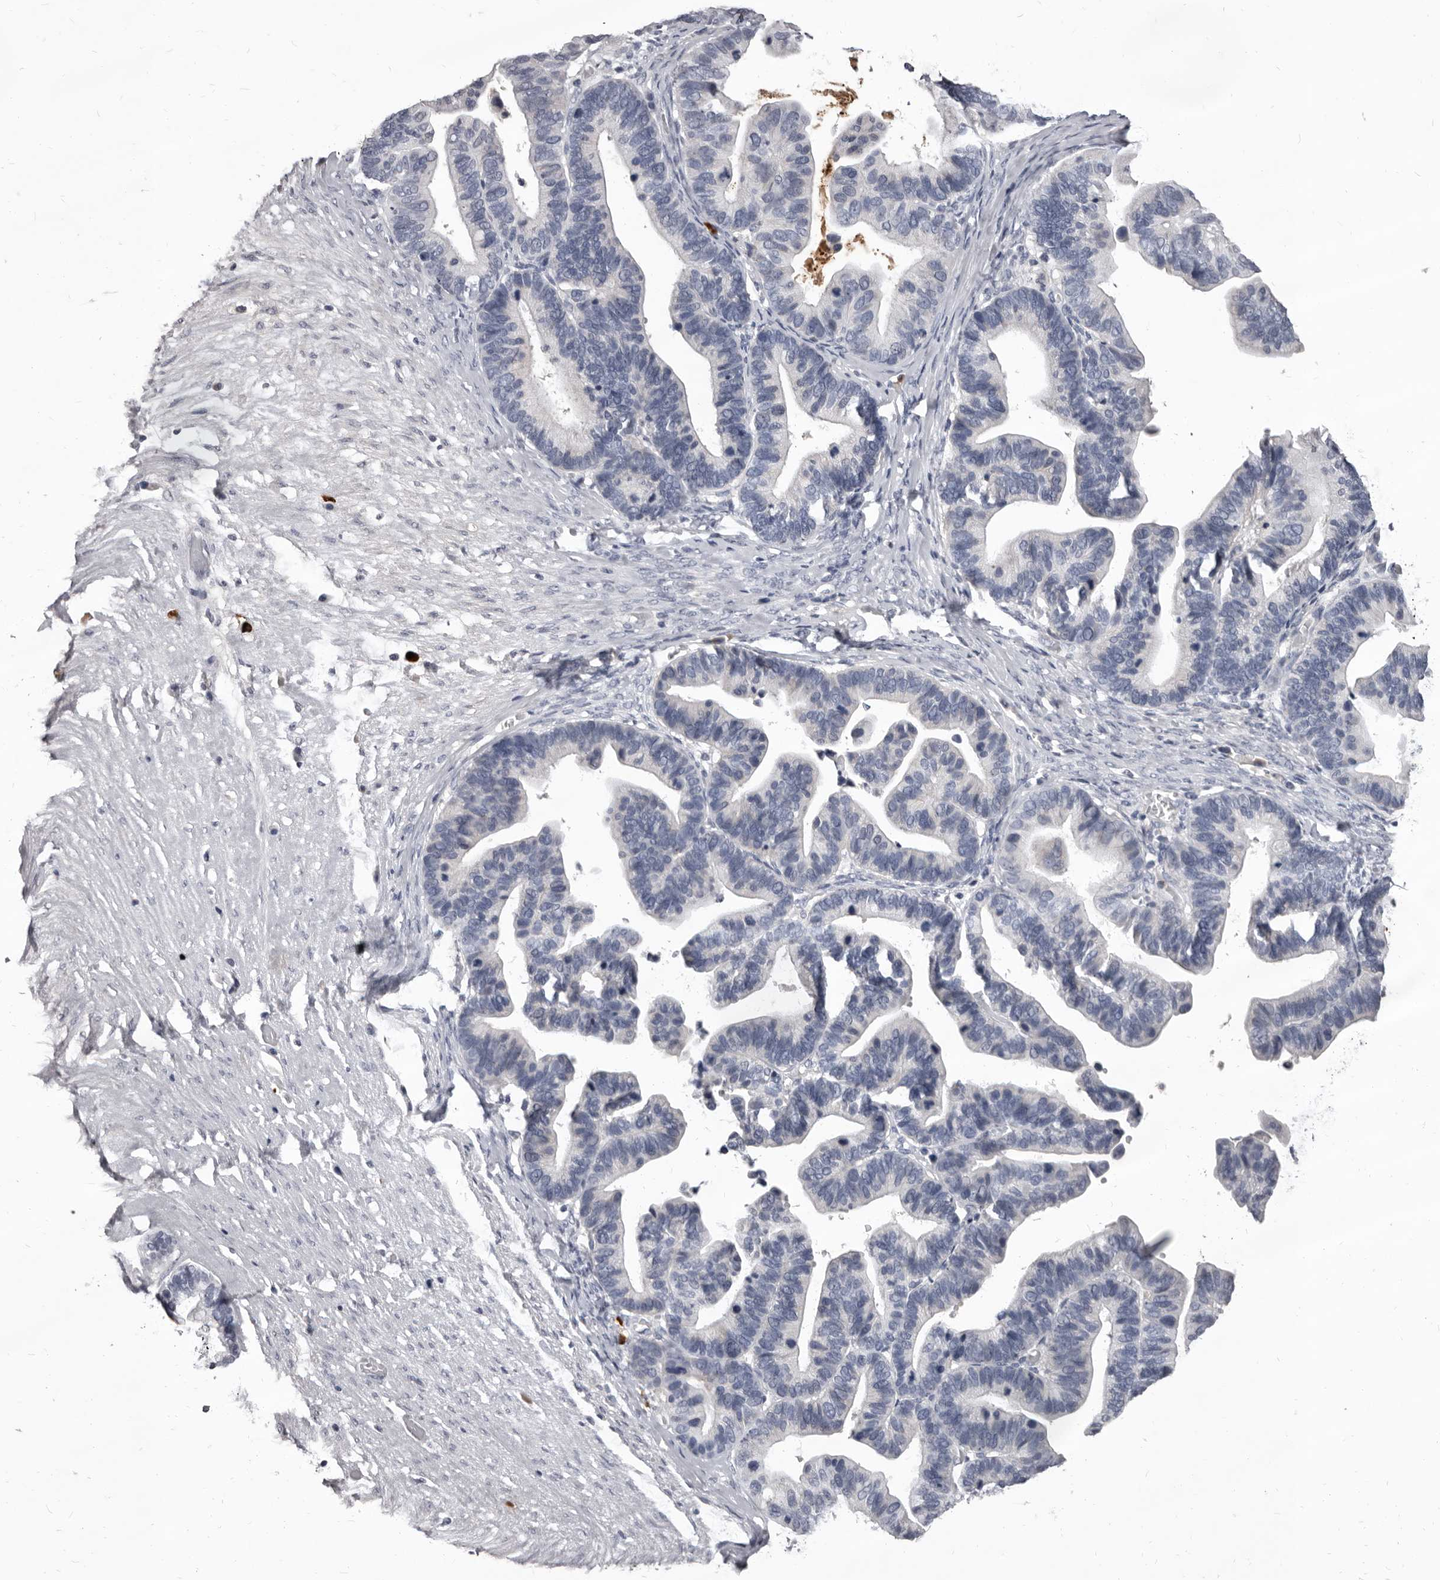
{"staining": {"intensity": "negative", "quantity": "none", "location": "none"}, "tissue": "ovarian cancer", "cell_type": "Tumor cells", "image_type": "cancer", "snomed": [{"axis": "morphology", "description": "Cystadenocarcinoma, serous, NOS"}, {"axis": "topography", "description": "Ovary"}], "caption": "A micrograph of human ovarian serous cystadenocarcinoma is negative for staining in tumor cells. (Brightfield microscopy of DAB (3,3'-diaminobenzidine) immunohistochemistry at high magnification).", "gene": "GZMH", "patient": {"sex": "female", "age": 56}}